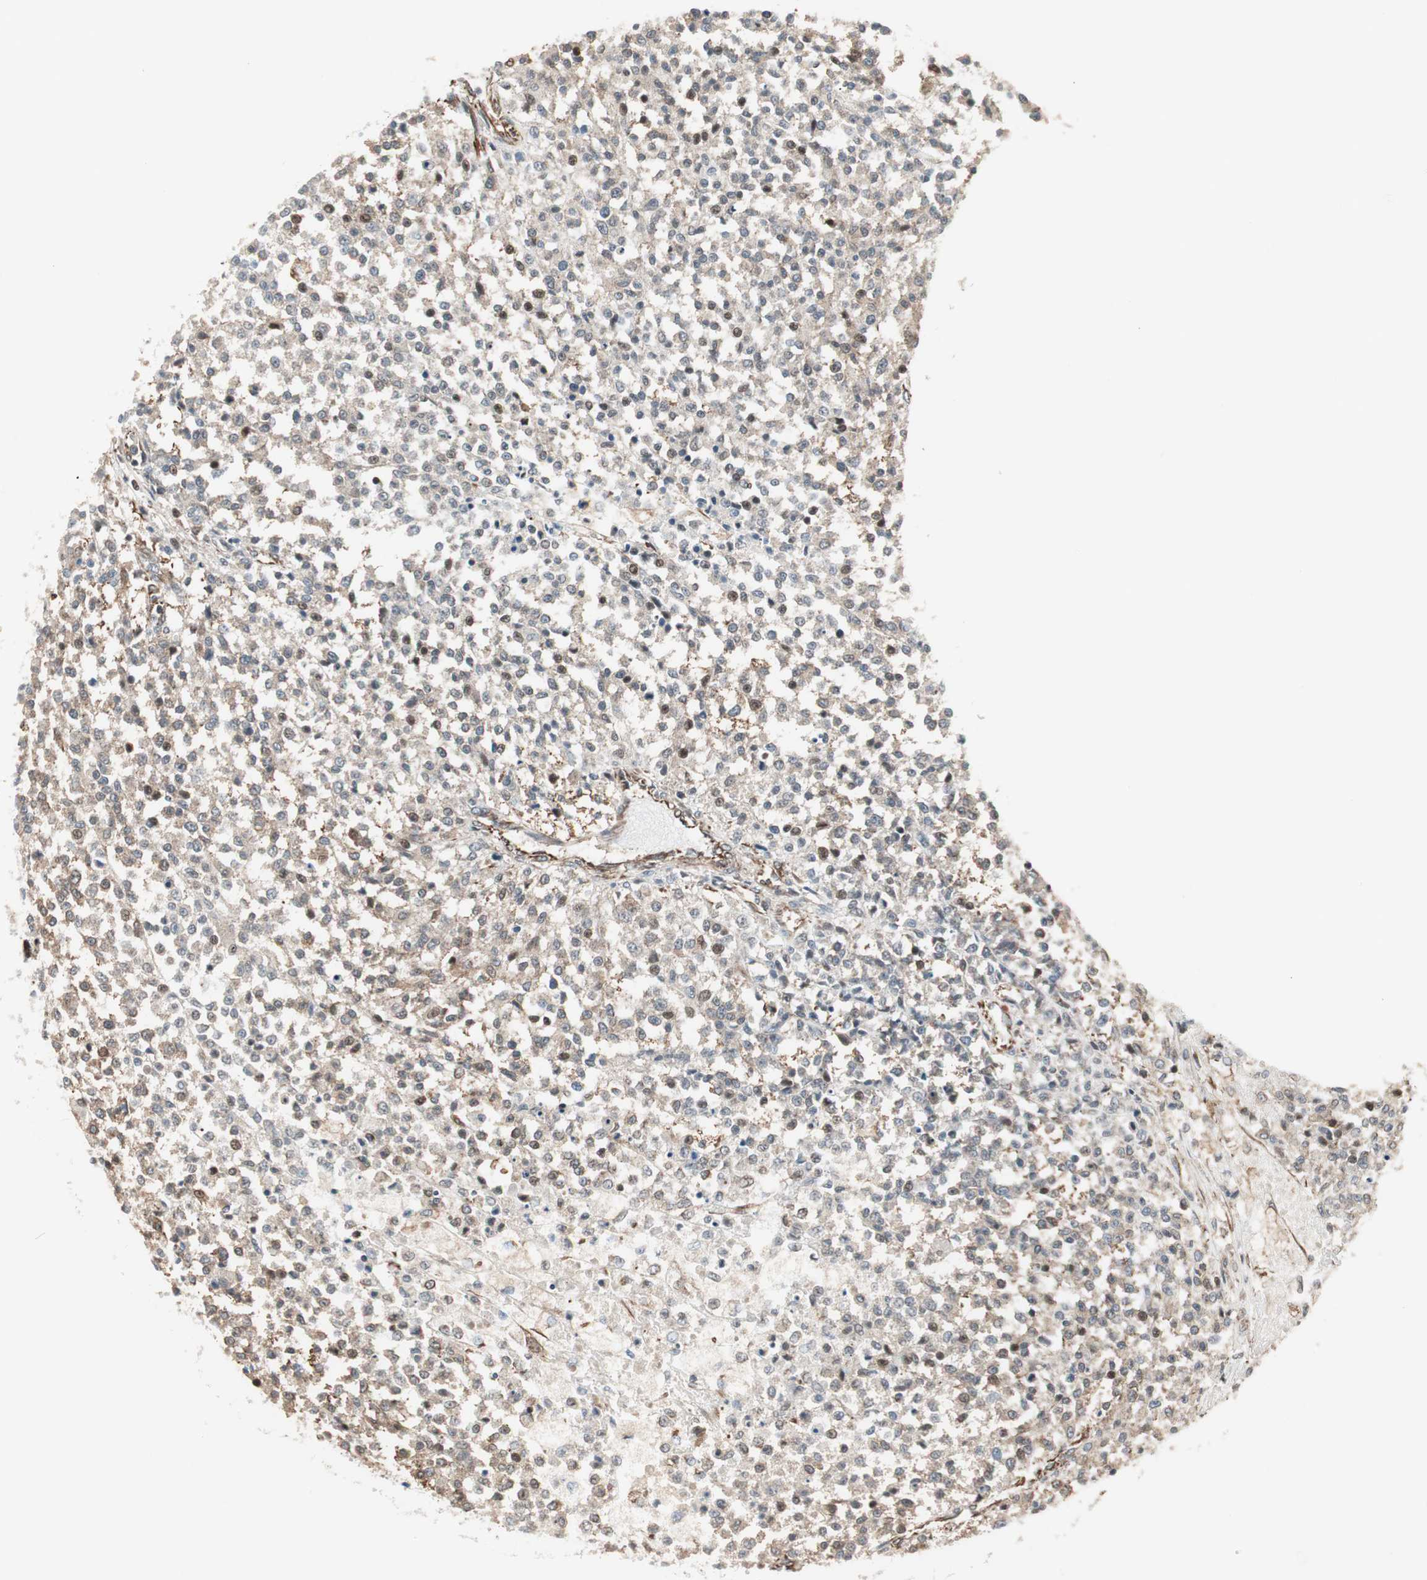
{"staining": {"intensity": "weak", "quantity": "25%-75%", "location": "cytoplasmic/membranous"}, "tissue": "testis cancer", "cell_type": "Tumor cells", "image_type": "cancer", "snomed": [{"axis": "morphology", "description": "Seminoma, NOS"}, {"axis": "topography", "description": "Testis"}], "caption": "This image reveals immunohistochemistry staining of human testis seminoma, with low weak cytoplasmic/membranous expression in approximately 25%-75% of tumor cells.", "gene": "MAD2L2", "patient": {"sex": "male", "age": 59}}